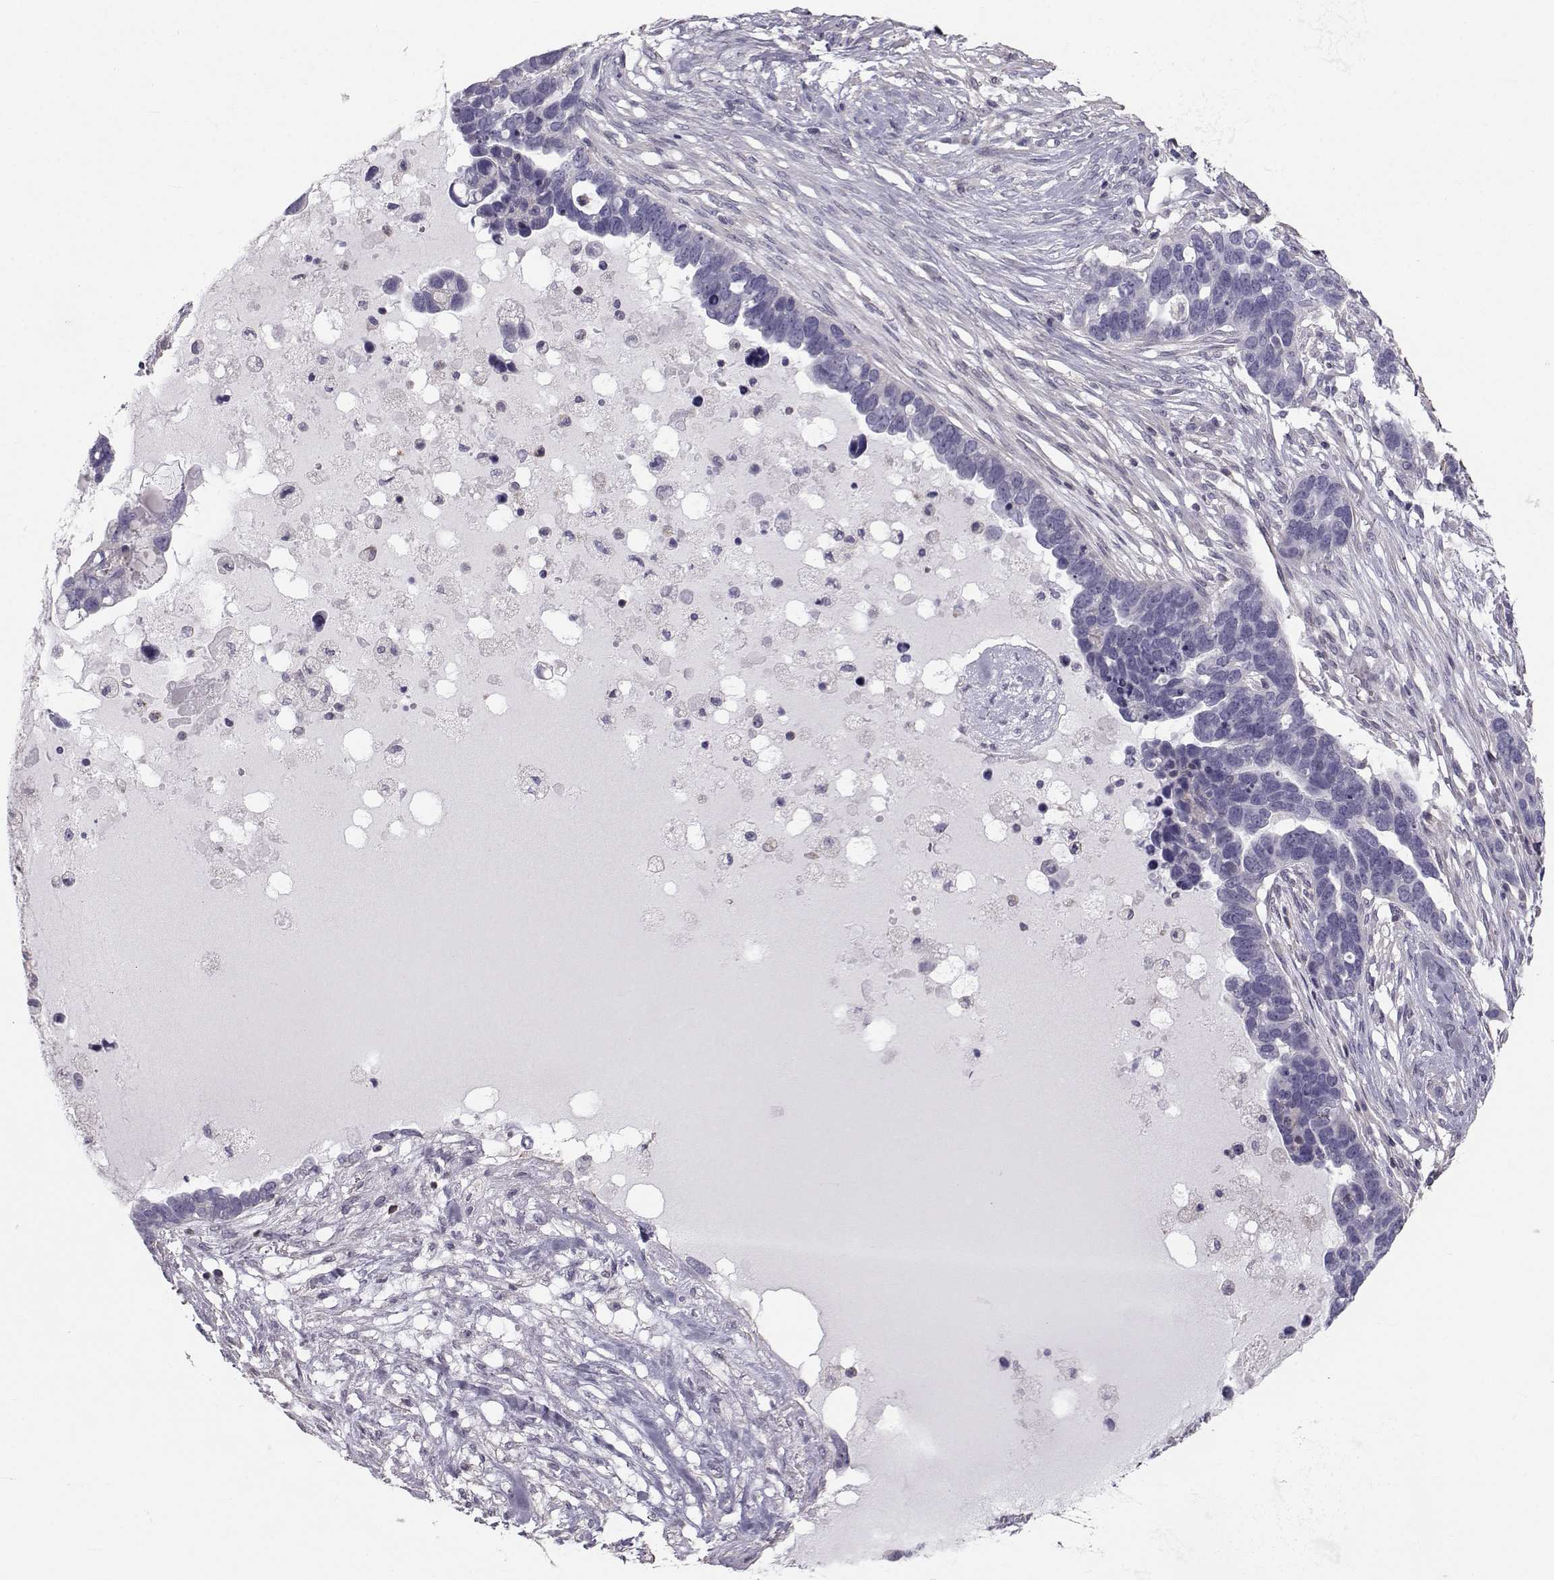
{"staining": {"intensity": "negative", "quantity": "none", "location": "none"}, "tissue": "ovarian cancer", "cell_type": "Tumor cells", "image_type": "cancer", "snomed": [{"axis": "morphology", "description": "Cystadenocarcinoma, serous, NOS"}, {"axis": "topography", "description": "Ovary"}], "caption": "Tumor cells show no significant protein expression in ovarian serous cystadenocarcinoma.", "gene": "GARIN3", "patient": {"sex": "female", "age": 54}}